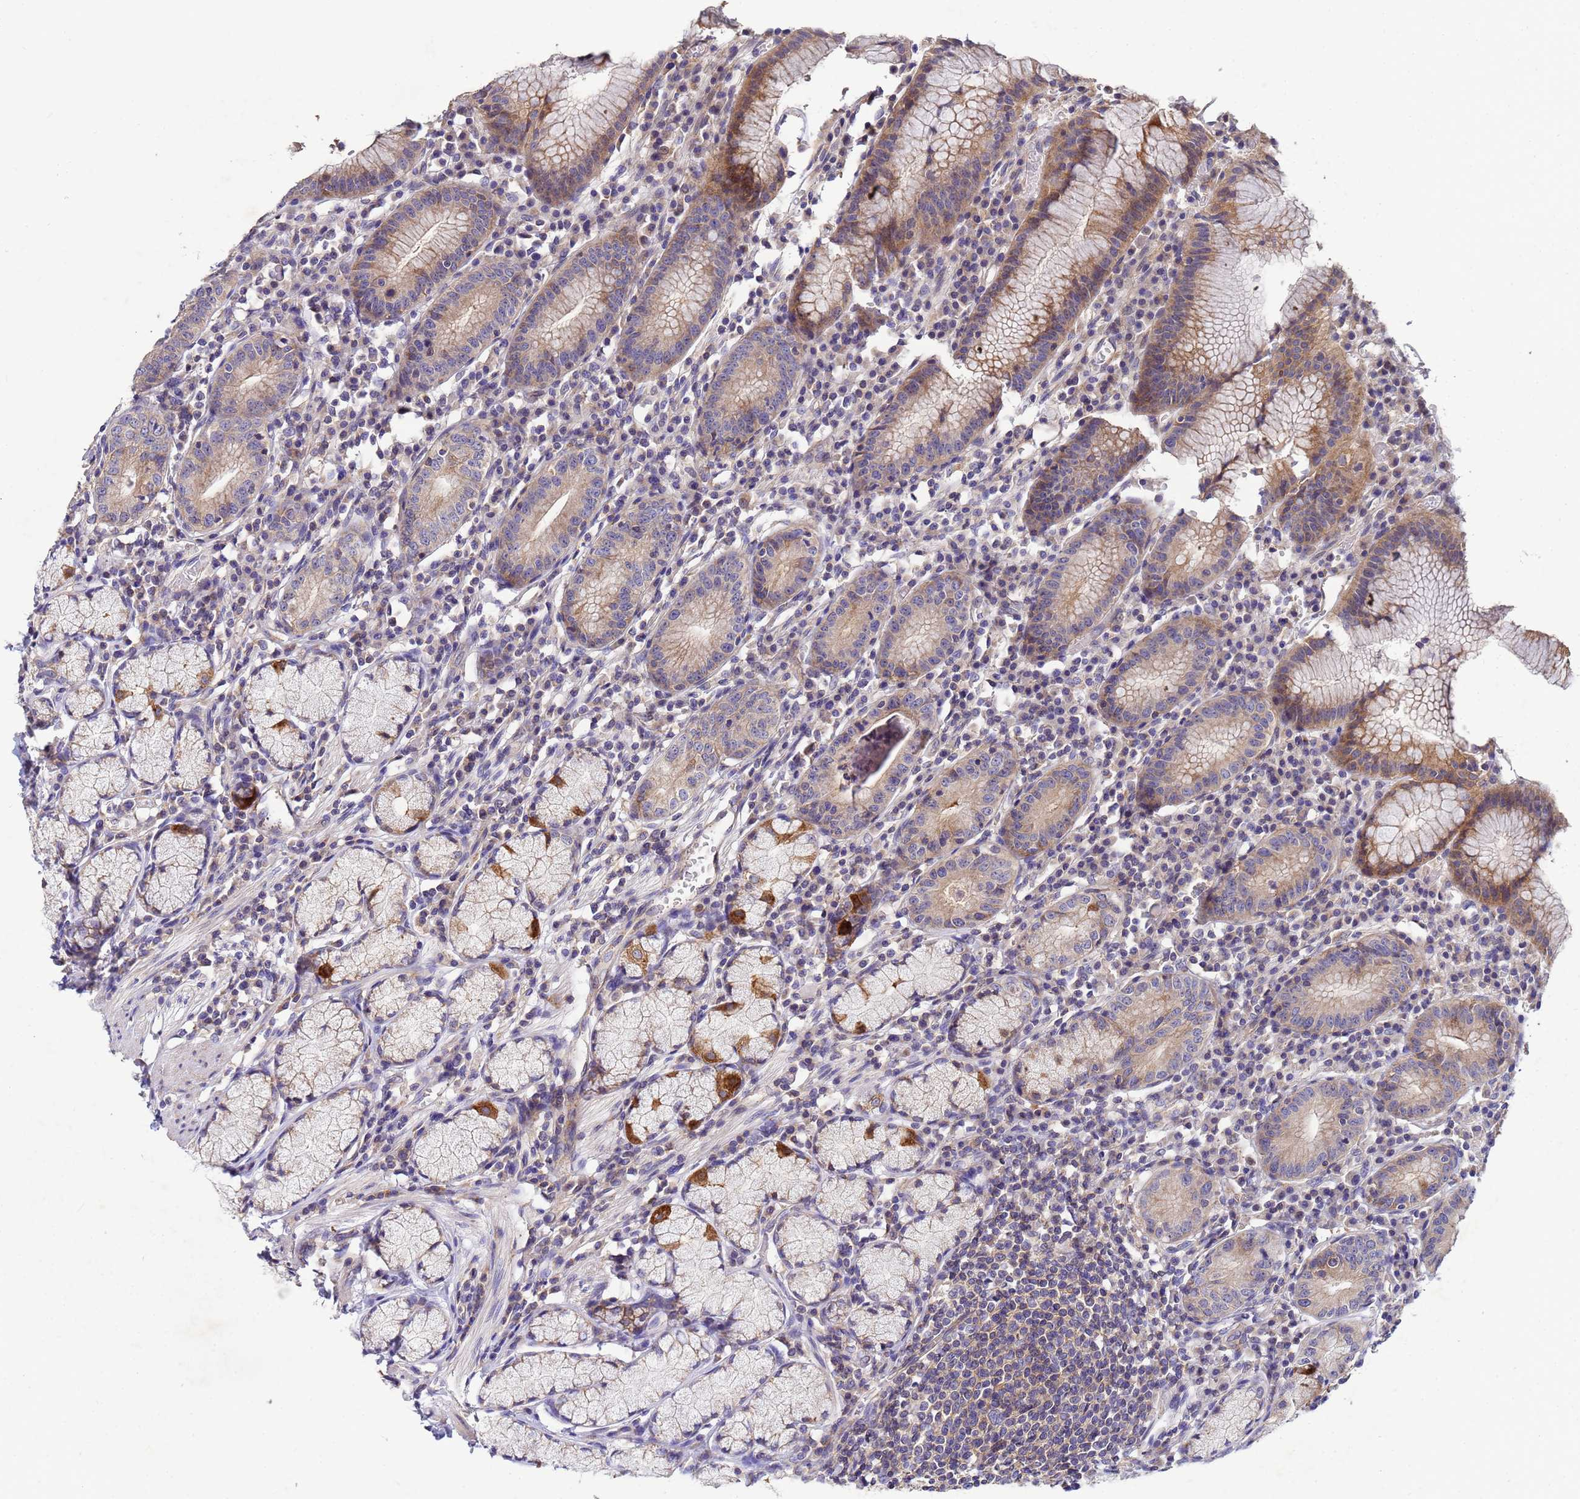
{"staining": {"intensity": "strong", "quantity": "25%-75%", "location": "cytoplasmic/membranous"}, "tissue": "stomach", "cell_type": "Glandular cells", "image_type": "normal", "snomed": [{"axis": "morphology", "description": "Normal tissue, NOS"}, {"axis": "topography", "description": "Stomach"}], "caption": "Protein staining reveals strong cytoplasmic/membranous positivity in about 25%-75% of glandular cells in benign stomach.", "gene": "CDC34", "patient": {"sex": "male", "age": 55}}